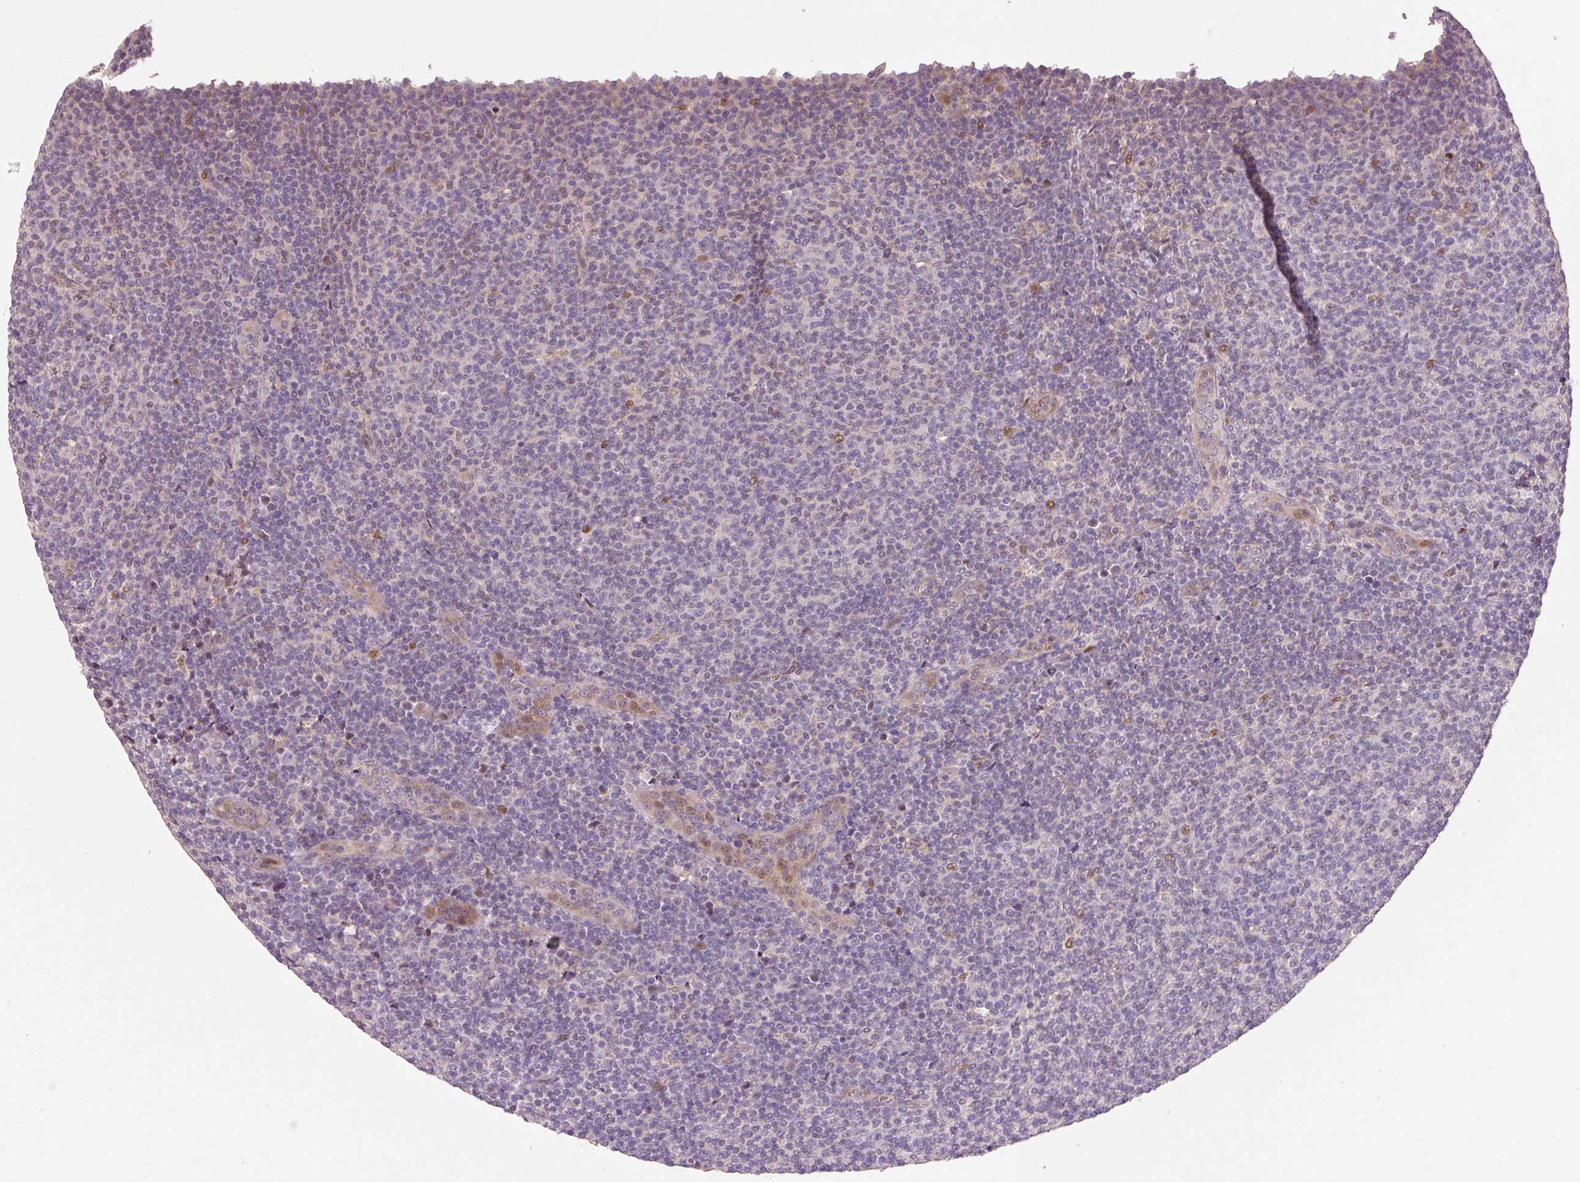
{"staining": {"intensity": "weak", "quantity": "<25%", "location": "nuclear"}, "tissue": "lymphoma", "cell_type": "Tumor cells", "image_type": "cancer", "snomed": [{"axis": "morphology", "description": "Malignant lymphoma, non-Hodgkin's type, Low grade"}, {"axis": "topography", "description": "Lymph node"}], "caption": "High magnification brightfield microscopy of lymphoma stained with DAB (brown) and counterstained with hematoxylin (blue): tumor cells show no significant positivity.", "gene": "CMTM8", "patient": {"sex": "male", "age": 66}}